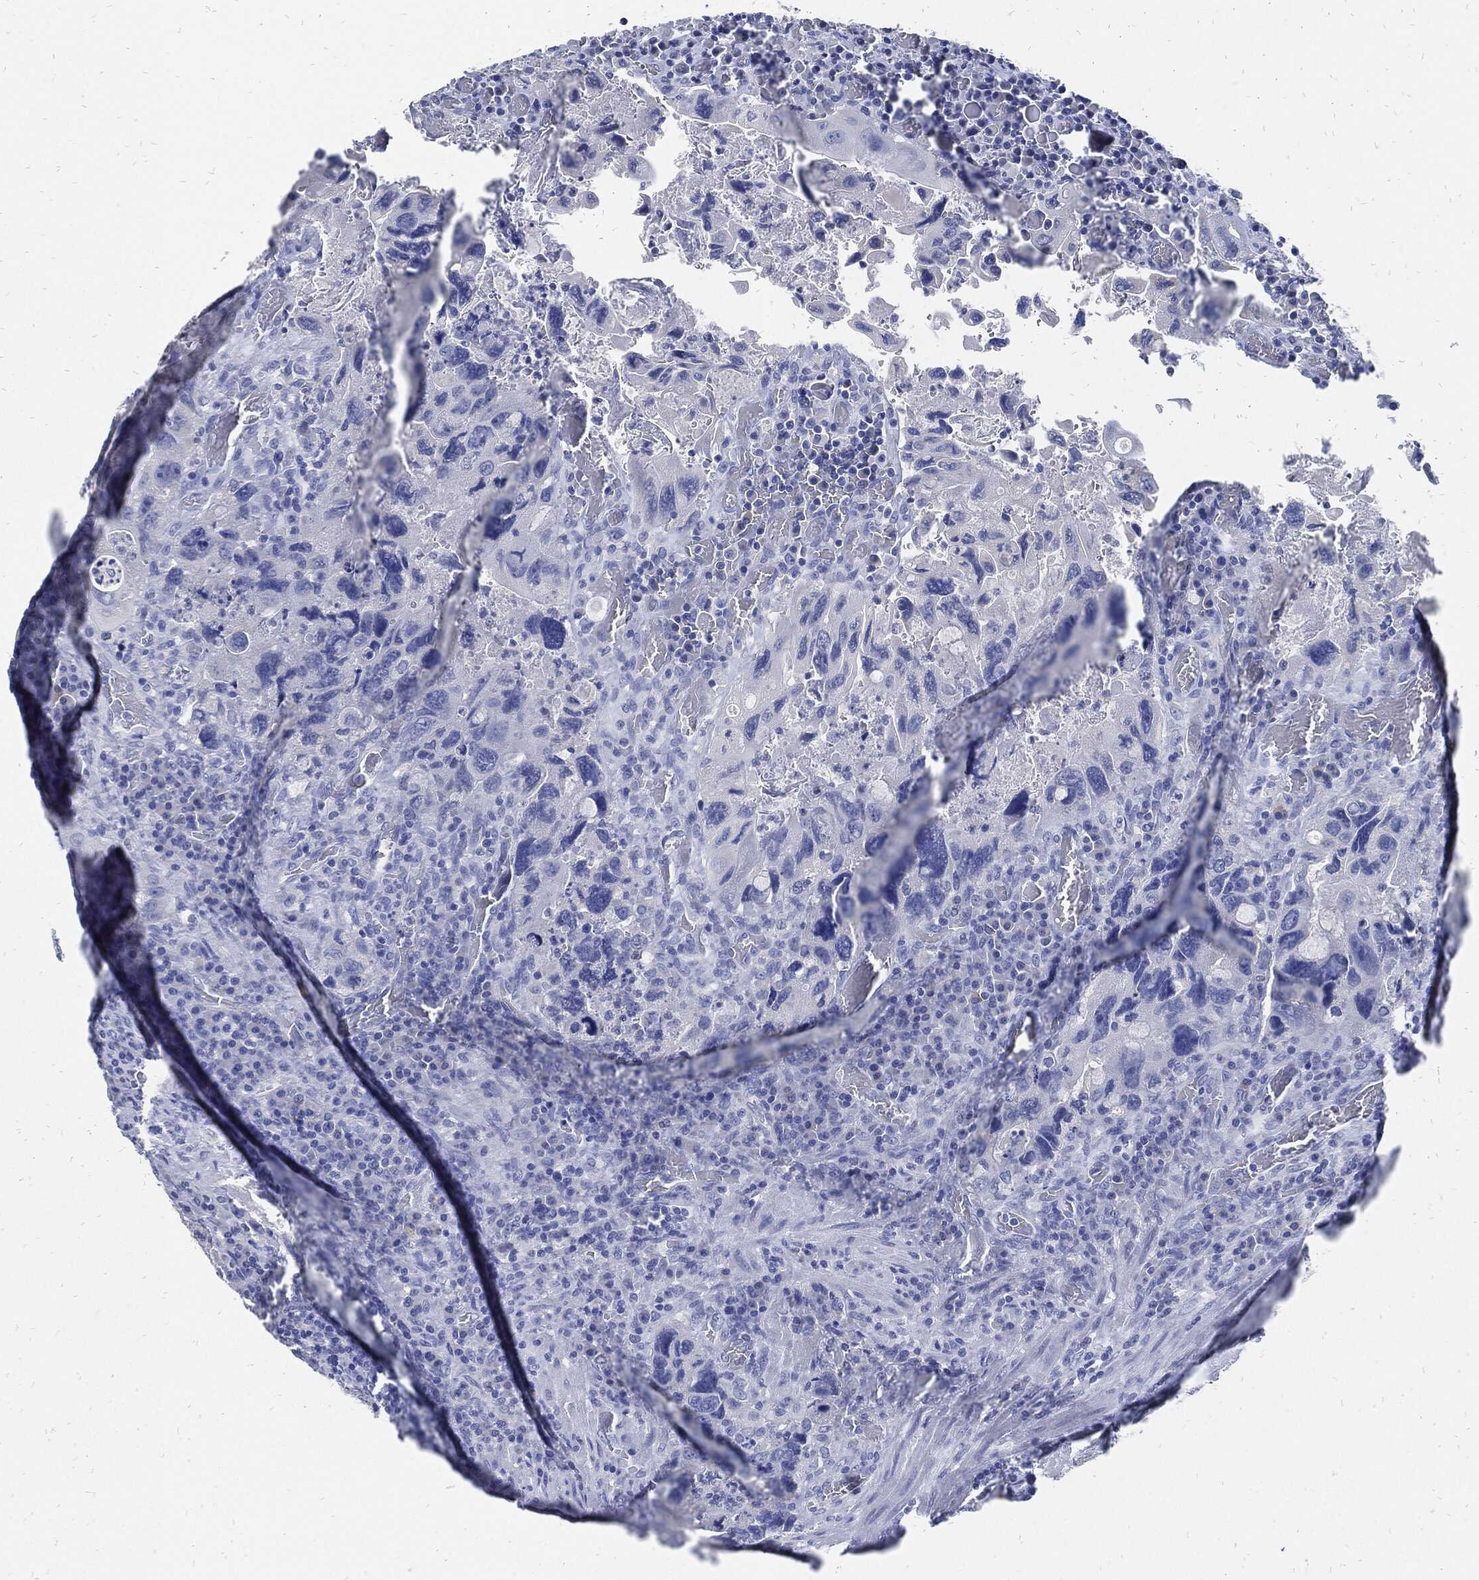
{"staining": {"intensity": "negative", "quantity": "none", "location": "none"}, "tissue": "colorectal cancer", "cell_type": "Tumor cells", "image_type": "cancer", "snomed": [{"axis": "morphology", "description": "Adenocarcinoma, NOS"}, {"axis": "topography", "description": "Rectum"}], "caption": "Immunohistochemistry micrograph of neoplastic tissue: human colorectal cancer stained with DAB (3,3'-diaminobenzidine) reveals no significant protein expression in tumor cells.", "gene": "FABP4", "patient": {"sex": "male", "age": 62}}